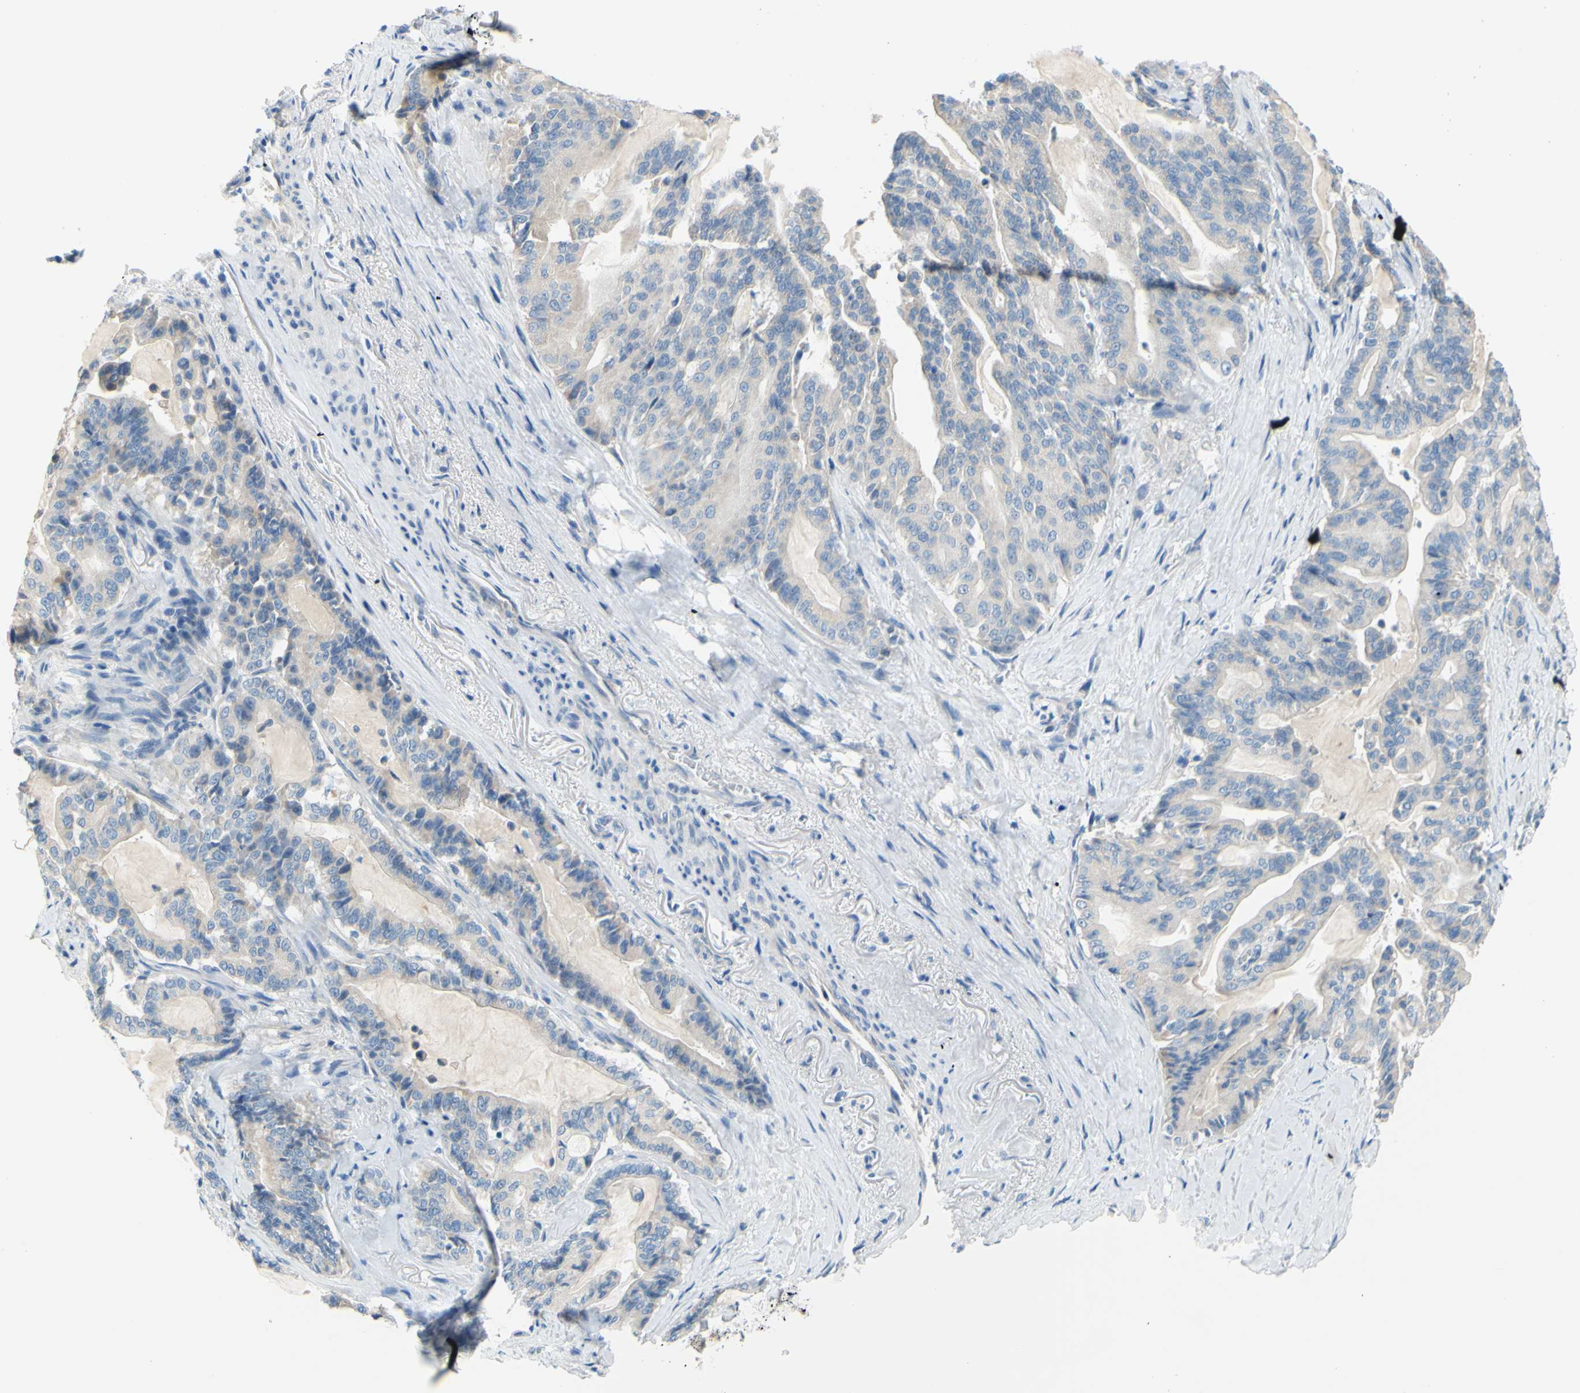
{"staining": {"intensity": "weak", "quantity": ">75%", "location": "cytoplasmic/membranous"}, "tissue": "pancreatic cancer", "cell_type": "Tumor cells", "image_type": "cancer", "snomed": [{"axis": "morphology", "description": "Adenocarcinoma, NOS"}, {"axis": "topography", "description": "Pancreas"}], "caption": "Pancreatic cancer (adenocarcinoma) stained with IHC reveals weak cytoplasmic/membranous positivity in about >75% of tumor cells.", "gene": "SLC1A2", "patient": {"sex": "male", "age": 63}}